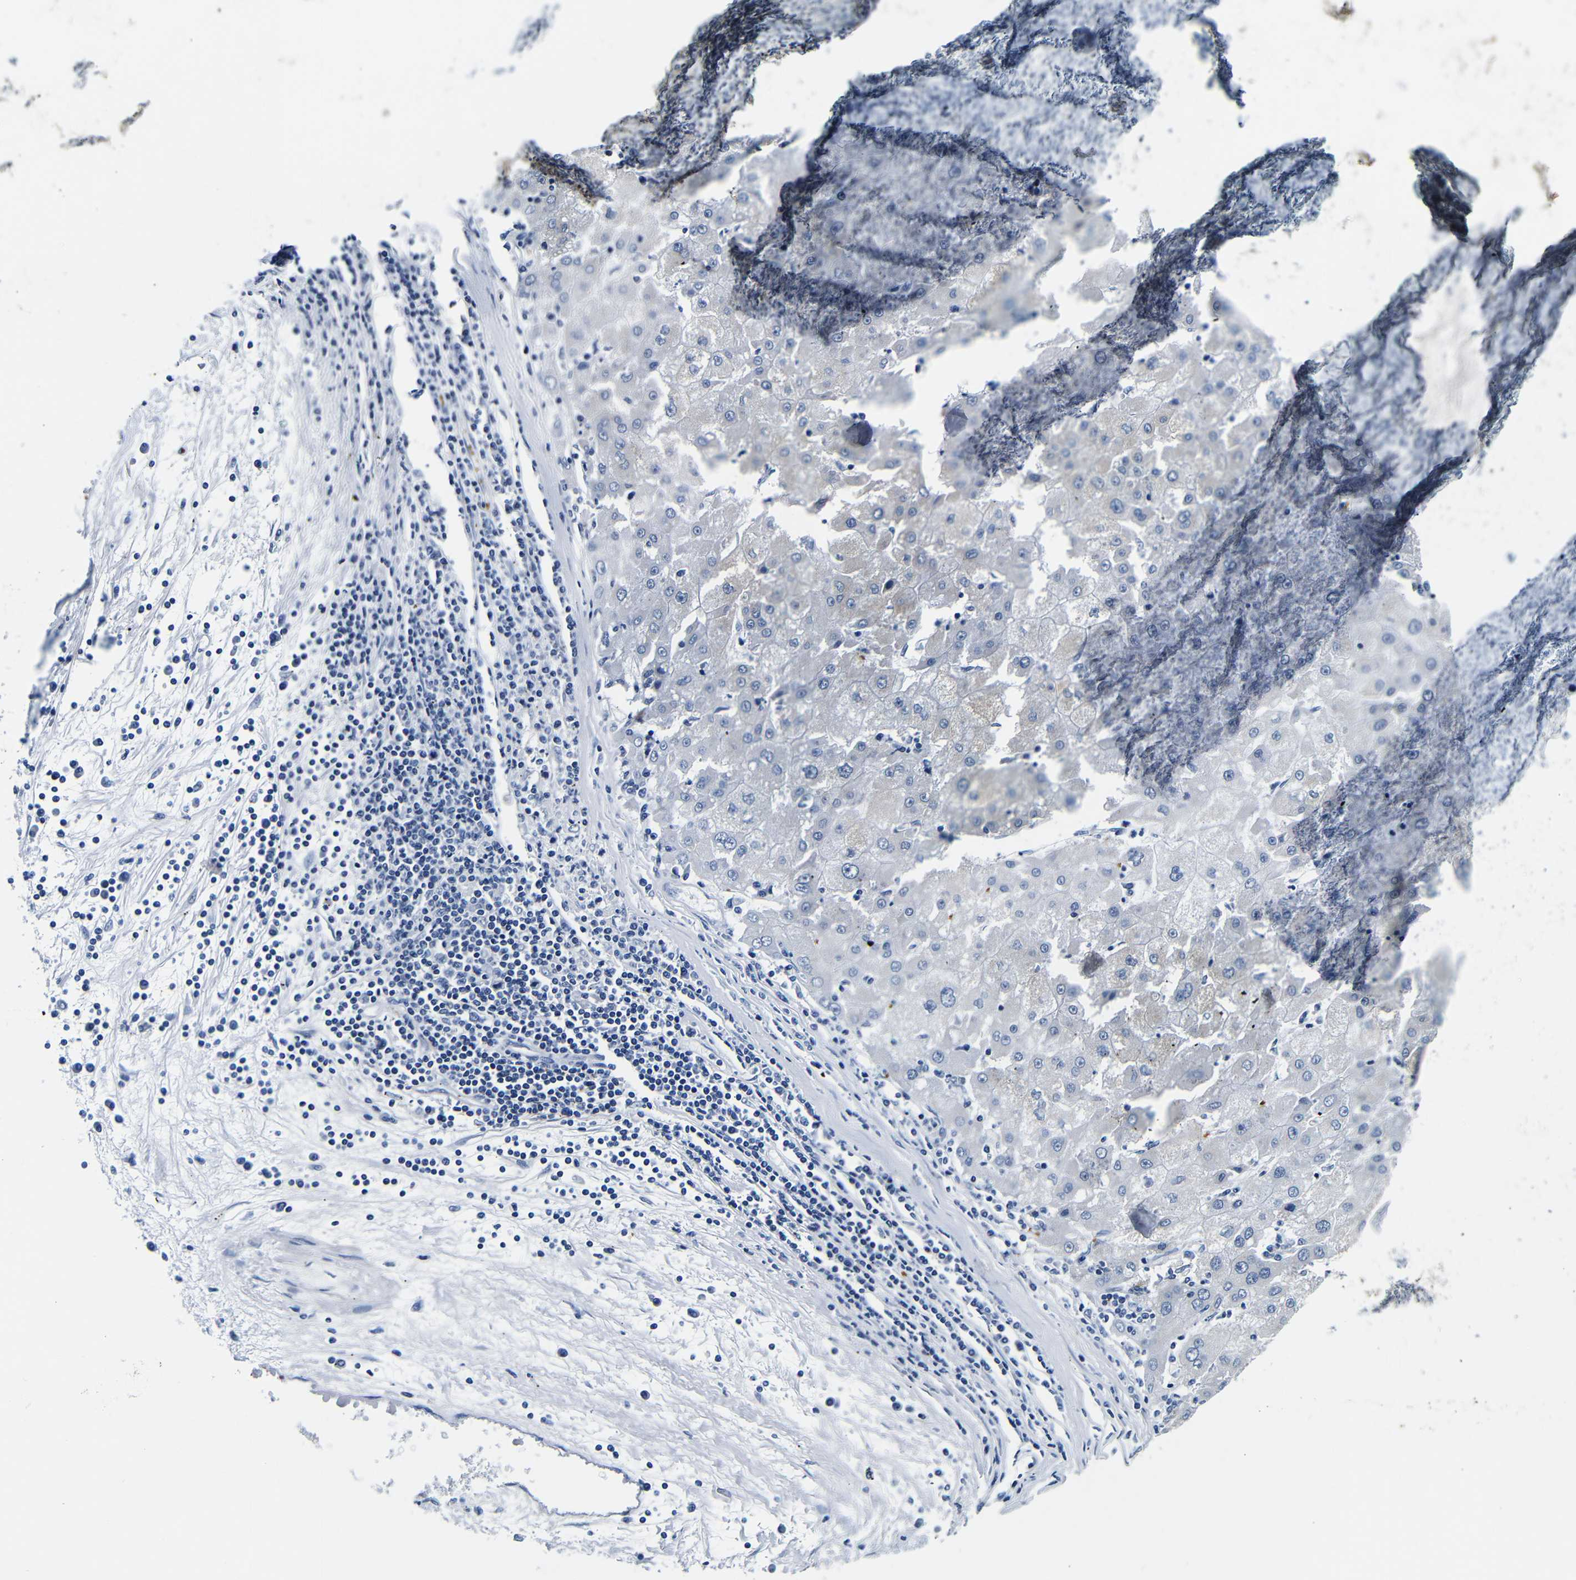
{"staining": {"intensity": "negative", "quantity": "none", "location": "none"}, "tissue": "liver cancer", "cell_type": "Tumor cells", "image_type": "cancer", "snomed": [{"axis": "morphology", "description": "Carcinoma, Hepatocellular, NOS"}, {"axis": "topography", "description": "Liver"}], "caption": "DAB immunohistochemical staining of hepatocellular carcinoma (liver) displays no significant positivity in tumor cells.", "gene": "GP1BA", "patient": {"sex": "male", "age": 72}}